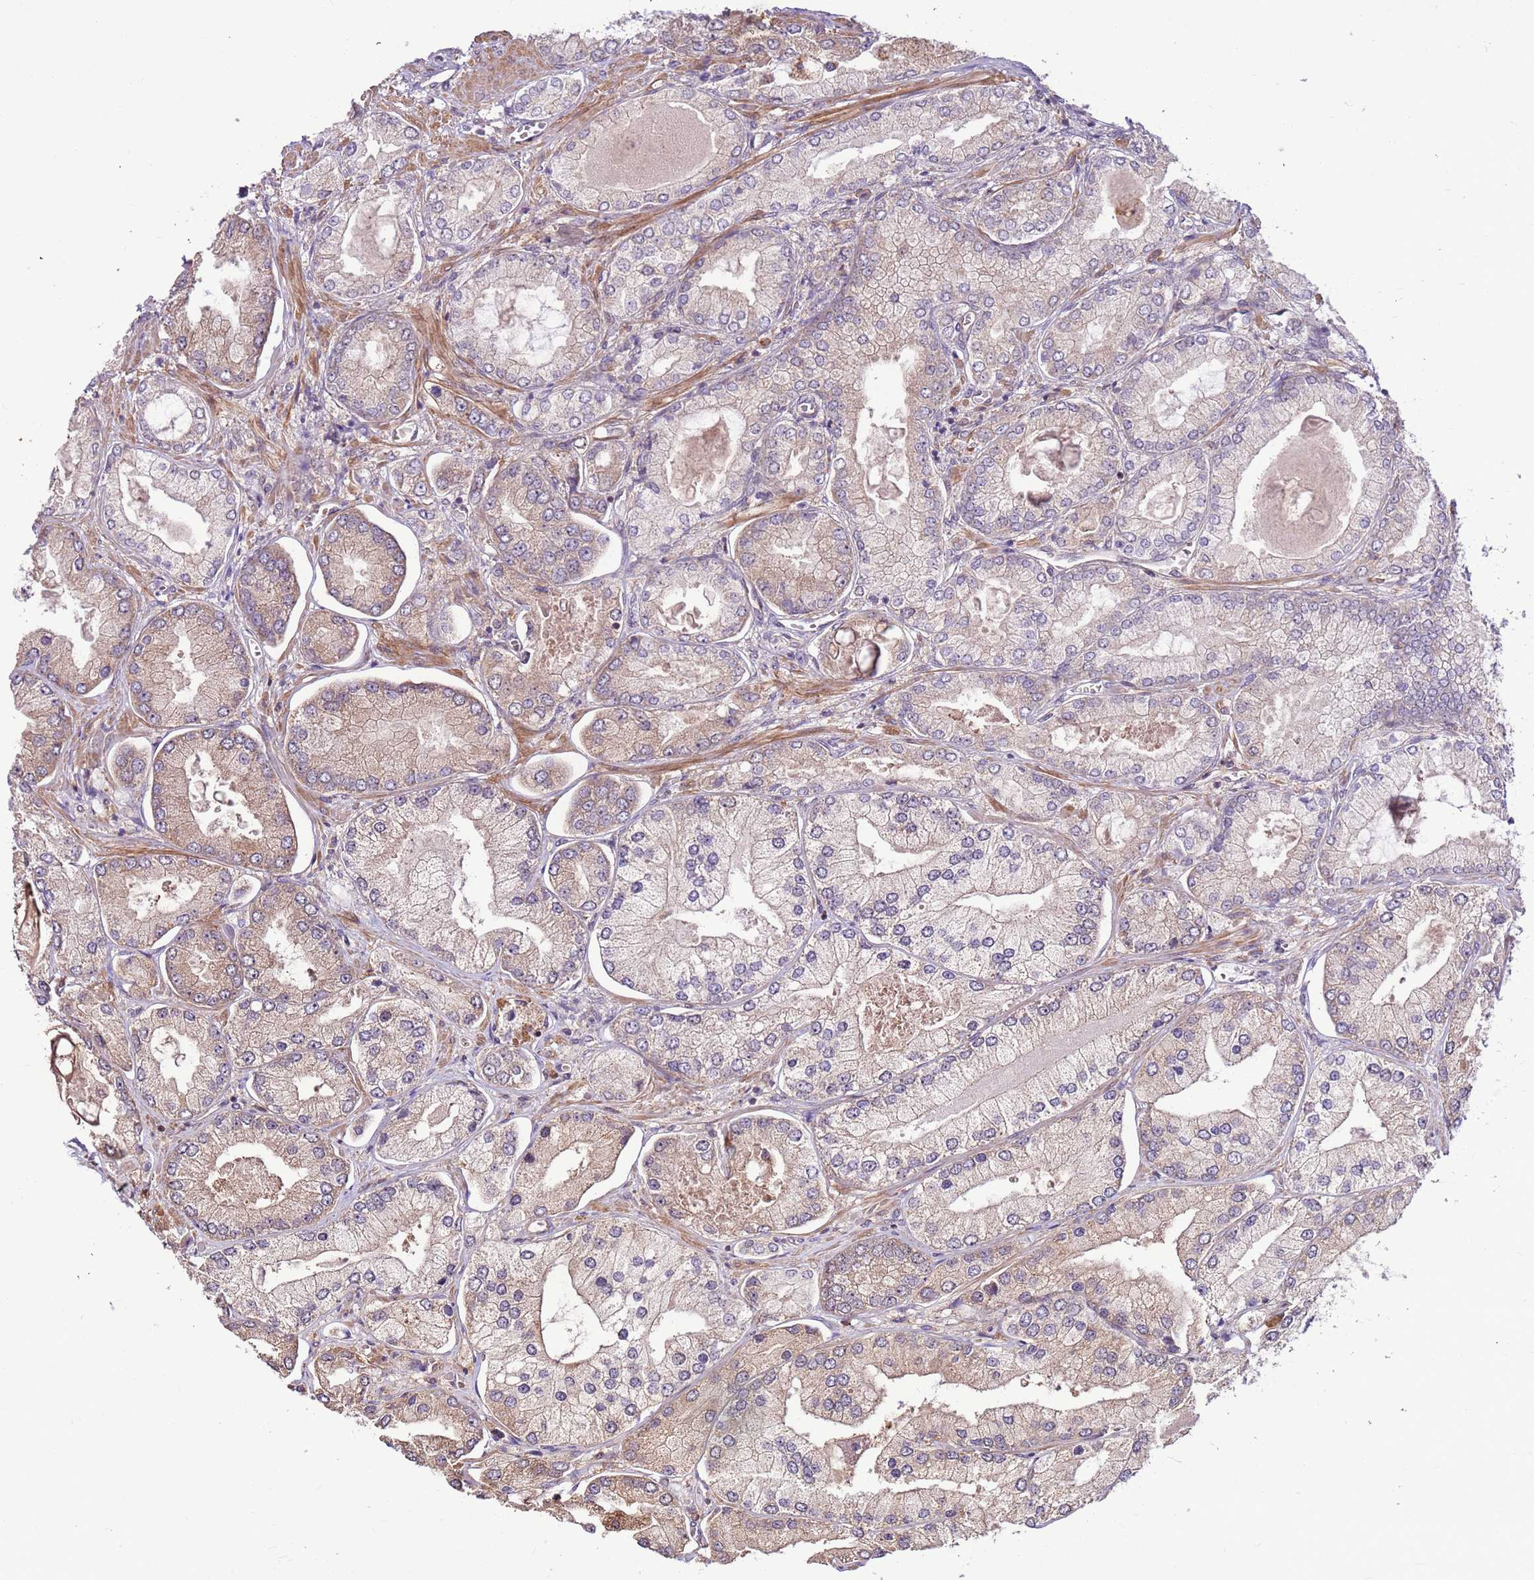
{"staining": {"intensity": "negative", "quantity": "none", "location": "none"}, "tissue": "prostate cancer", "cell_type": "Tumor cells", "image_type": "cancer", "snomed": [{"axis": "morphology", "description": "Adenocarcinoma, High grade"}, {"axis": "topography", "description": "Prostate"}], "caption": "An immunohistochemistry image of prostate cancer (adenocarcinoma (high-grade)) is shown. There is no staining in tumor cells of prostate cancer (adenocarcinoma (high-grade)). (DAB (3,3'-diaminobenzidine) immunohistochemistry visualized using brightfield microscopy, high magnification).", "gene": "CCDC112", "patient": {"sex": "male", "age": 68}}